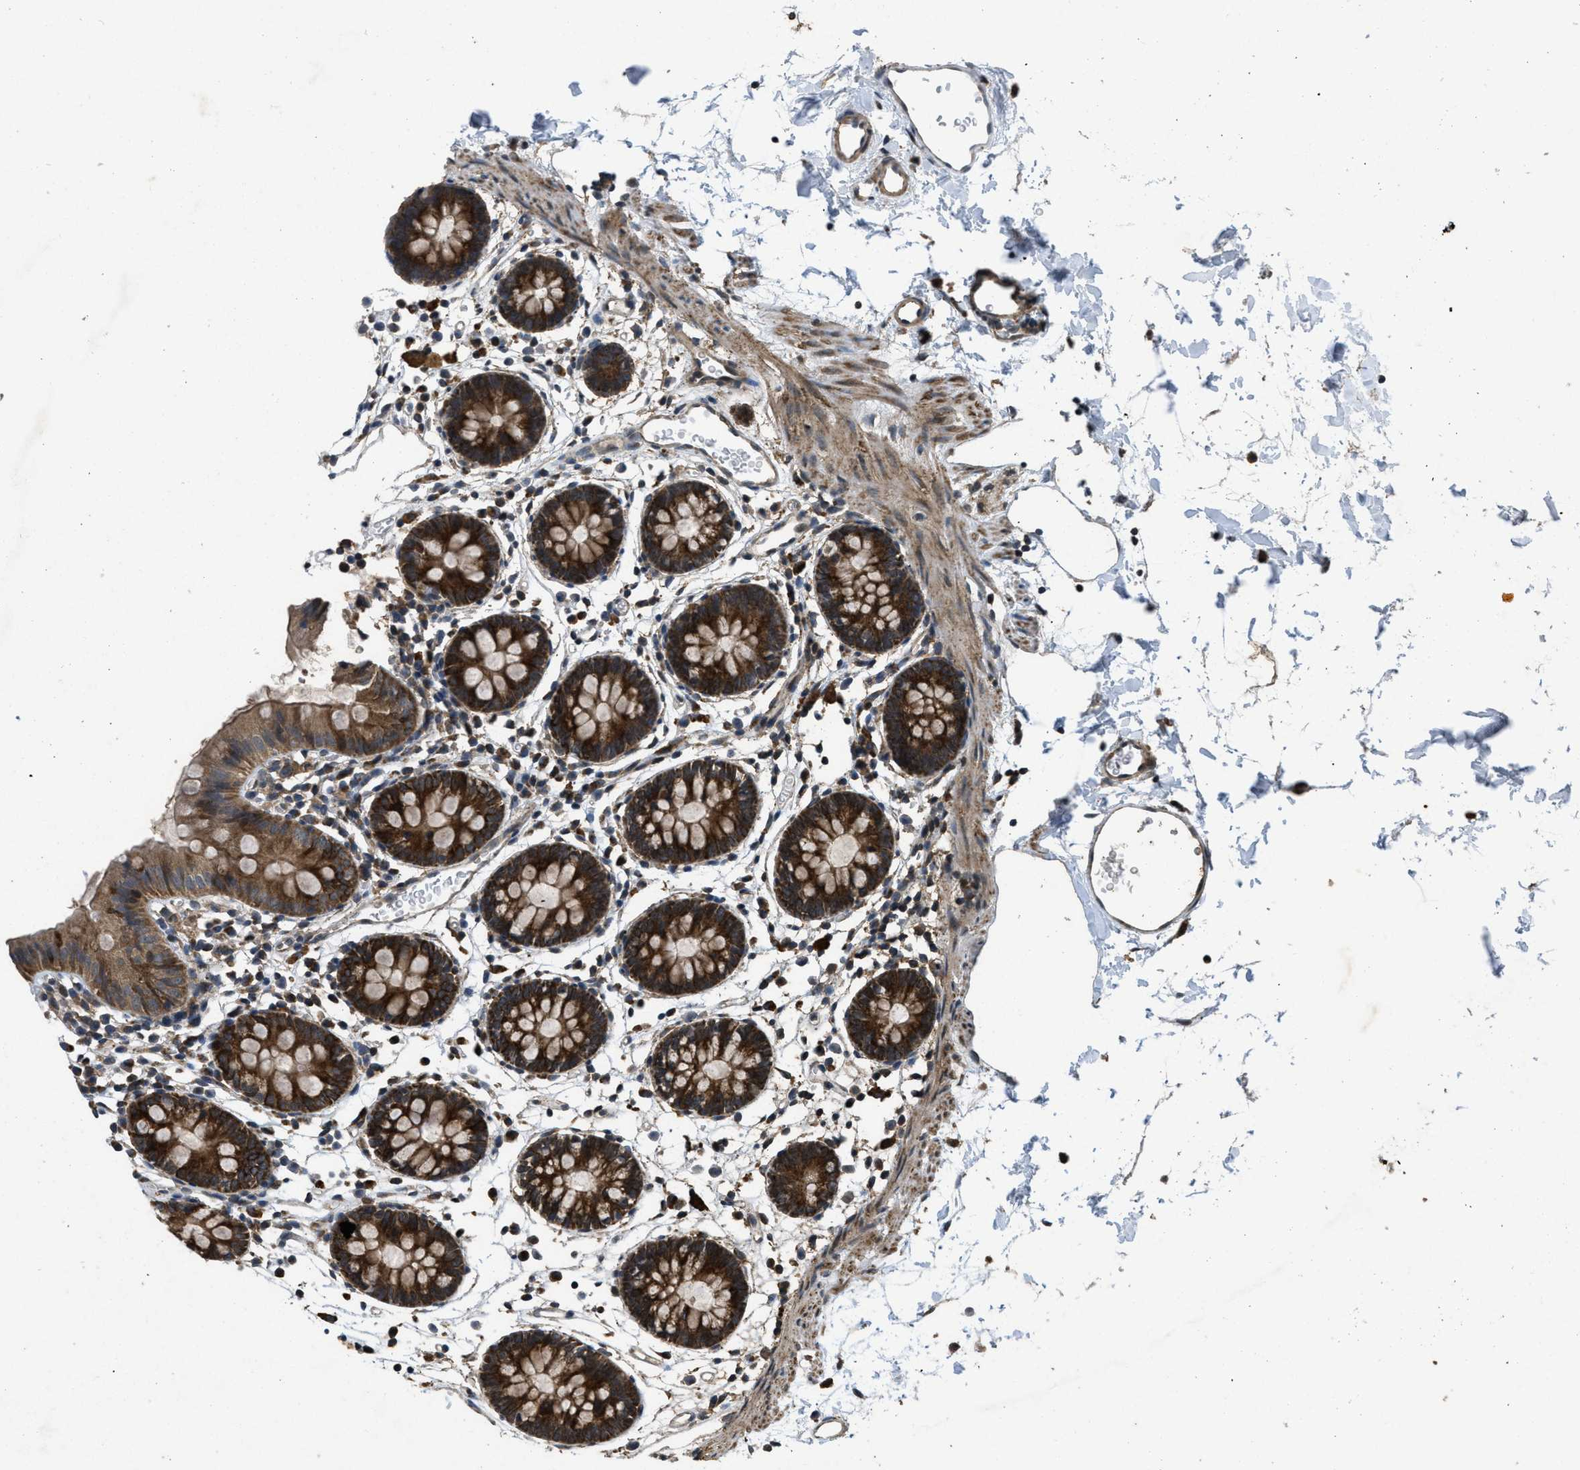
{"staining": {"intensity": "moderate", "quantity": ">75%", "location": "cytoplasmic/membranous"}, "tissue": "colon", "cell_type": "Endothelial cells", "image_type": "normal", "snomed": [{"axis": "morphology", "description": "Normal tissue, NOS"}, {"axis": "topography", "description": "Colon"}], "caption": "Immunohistochemical staining of benign human colon shows >75% levels of moderate cytoplasmic/membranous protein positivity in about >75% of endothelial cells.", "gene": "PPP1R15A", "patient": {"sex": "male", "age": 14}}